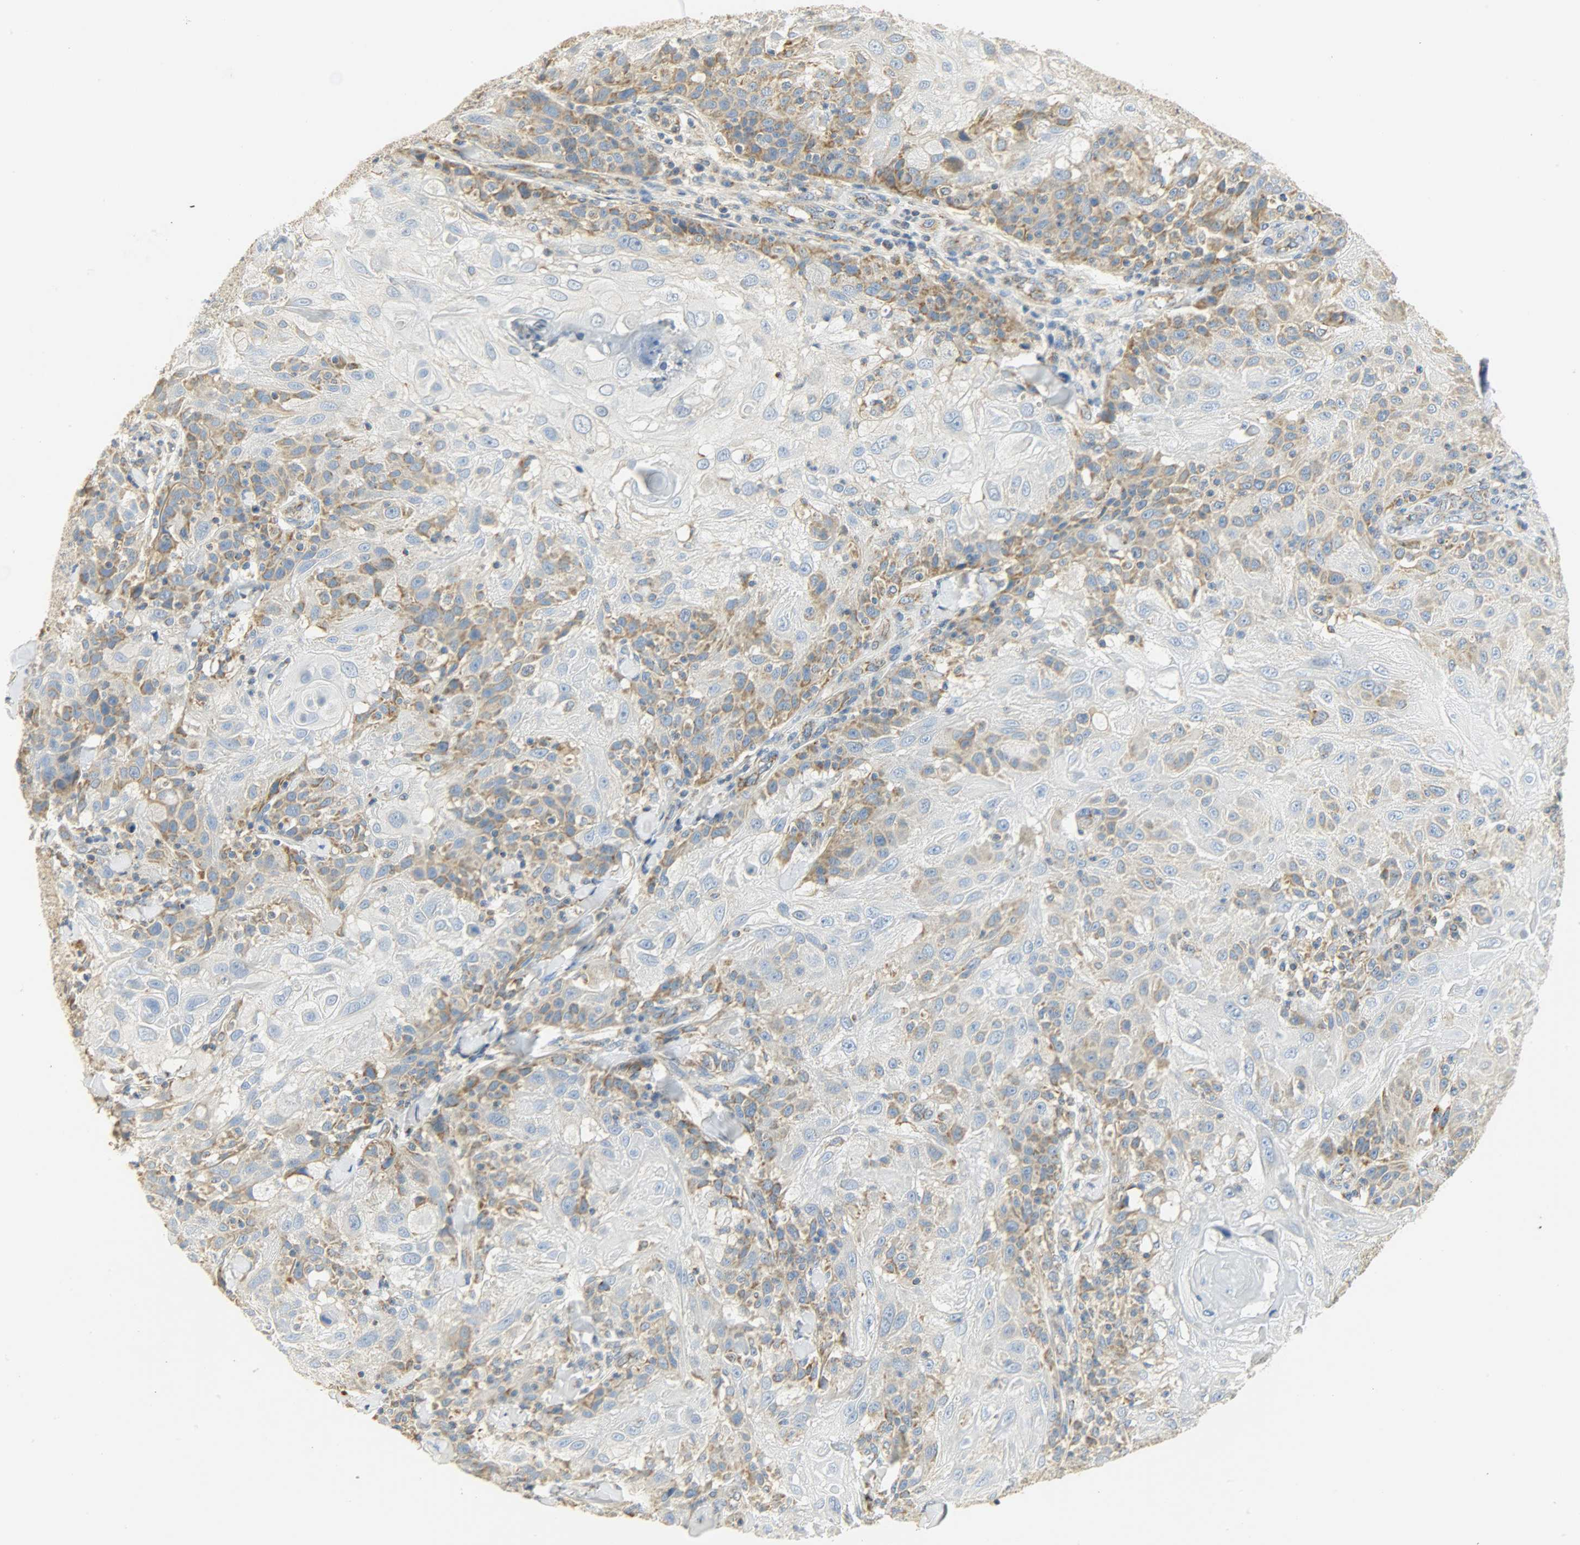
{"staining": {"intensity": "strong", "quantity": "<25%", "location": "cytoplasmic/membranous"}, "tissue": "skin cancer", "cell_type": "Tumor cells", "image_type": "cancer", "snomed": [{"axis": "morphology", "description": "Normal tissue, NOS"}, {"axis": "morphology", "description": "Squamous cell carcinoma, NOS"}, {"axis": "topography", "description": "Skin"}], "caption": "Immunohistochemical staining of skin squamous cell carcinoma reveals medium levels of strong cytoplasmic/membranous staining in approximately <25% of tumor cells. Immunohistochemistry (ihc) stains the protein of interest in brown and the nuclei are stained blue.", "gene": "NNT", "patient": {"sex": "female", "age": 83}}